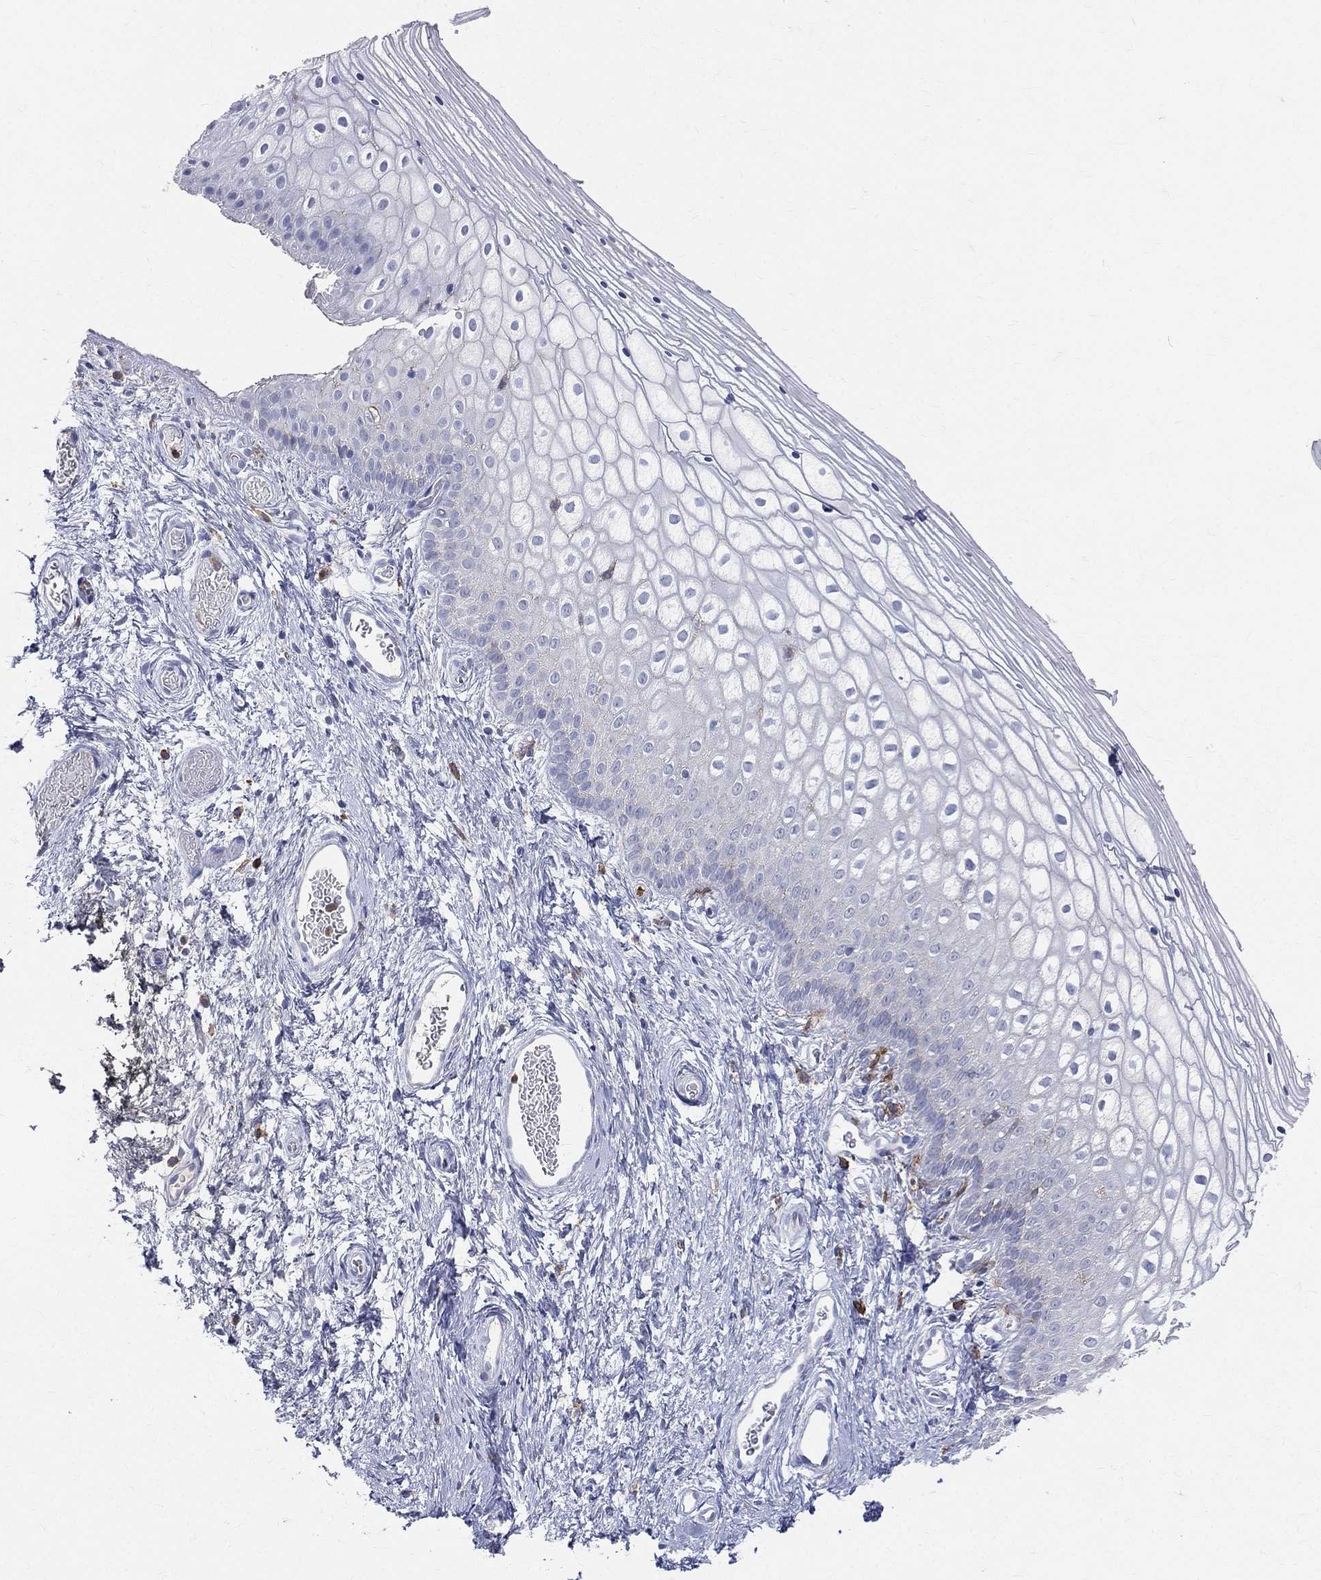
{"staining": {"intensity": "negative", "quantity": "none", "location": "none"}, "tissue": "vagina", "cell_type": "Squamous epithelial cells", "image_type": "normal", "snomed": [{"axis": "morphology", "description": "Normal tissue, NOS"}, {"axis": "topography", "description": "Vagina"}], "caption": "DAB immunohistochemical staining of benign vagina reveals no significant expression in squamous epithelial cells. (Immunohistochemistry, brightfield microscopy, high magnification).", "gene": "CD33", "patient": {"sex": "female", "age": 32}}